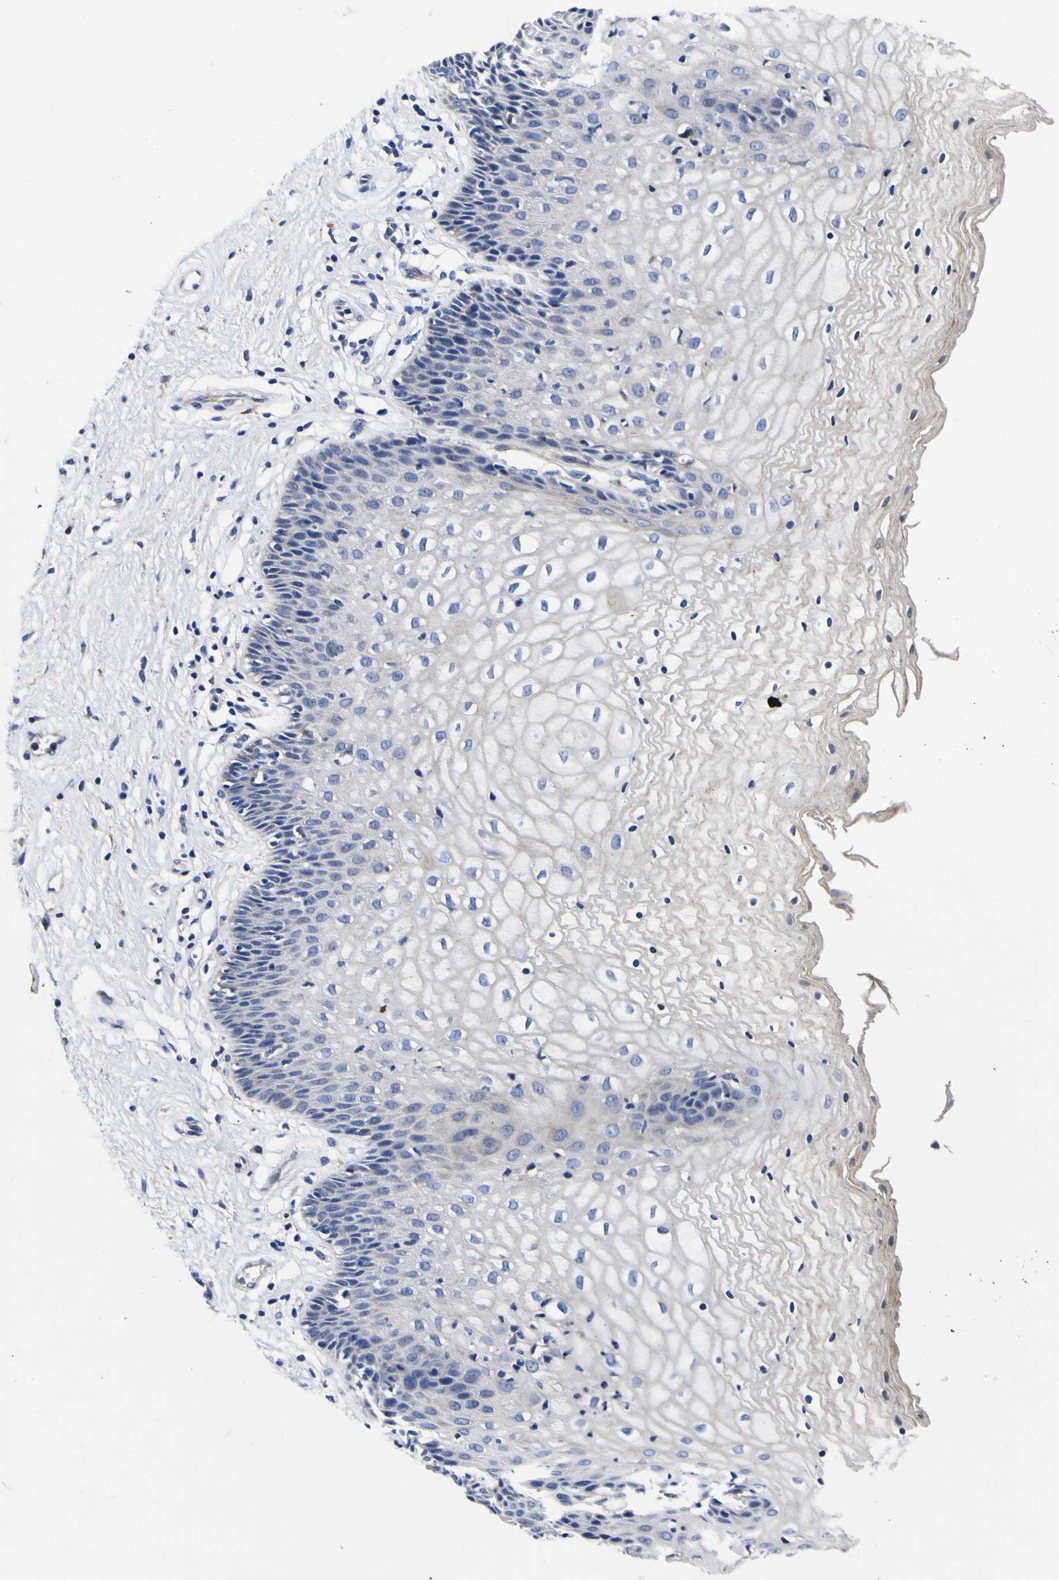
{"staining": {"intensity": "negative", "quantity": "none", "location": "none"}, "tissue": "vagina", "cell_type": "Squamous epithelial cells", "image_type": "normal", "snomed": [{"axis": "morphology", "description": "Normal tissue, NOS"}, {"axis": "topography", "description": "Vagina"}, {"axis": "topography", "description": "Fallopian tube"}], "caption": "IHC image of benign vagina: vagina stained with DAB reveals no significant protein staining in squamous epithelial cells.", "gene": "COA1", "patient": {"sex": "female", "age": 38}}